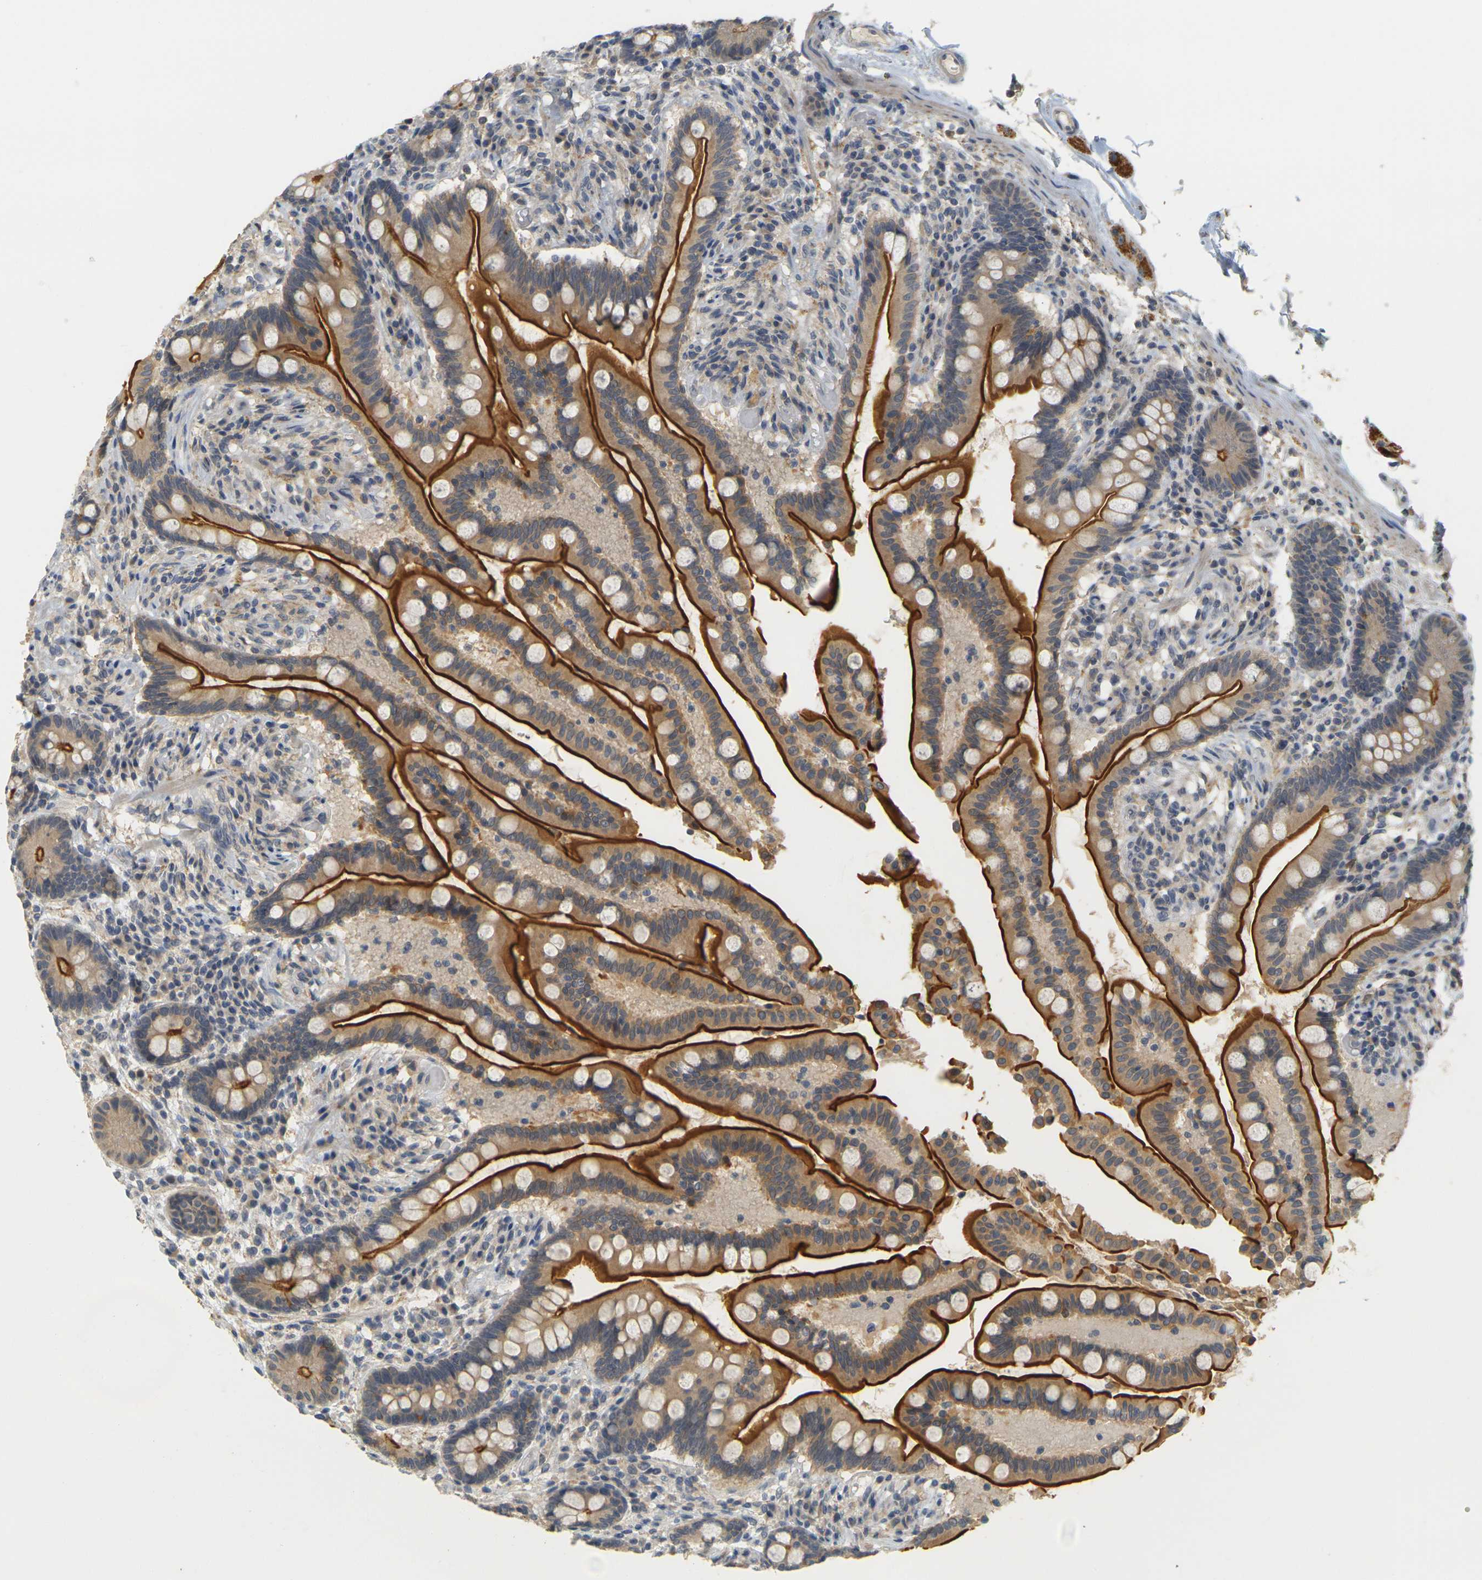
{"staining": {"intensity": "weak", "quantity": ">75%", "location": "cytoplasmic/membranous"}, "tissue": "colon", "cell_type": "Endothelial cells", "image_type": "normal", "snomed": [{"axis": "morphology", "description": "Normal tissue, NOS"}, {"axis": "topography", "description": "Colon"}], "caption": "Protein expression analysis of normal human colon reveals weak cytoplasmic/membranous staining in approximately >75% of endothelial cells. The staining was performed using DAB (3,3'-diaminobenzidine) to visualize the protein expression in brown, while the nuclei were stained in blue with hematoxylin (Magnification: 20x).", "gene": "GDAP1", "patient": {"sex": "male", "age": 73}}